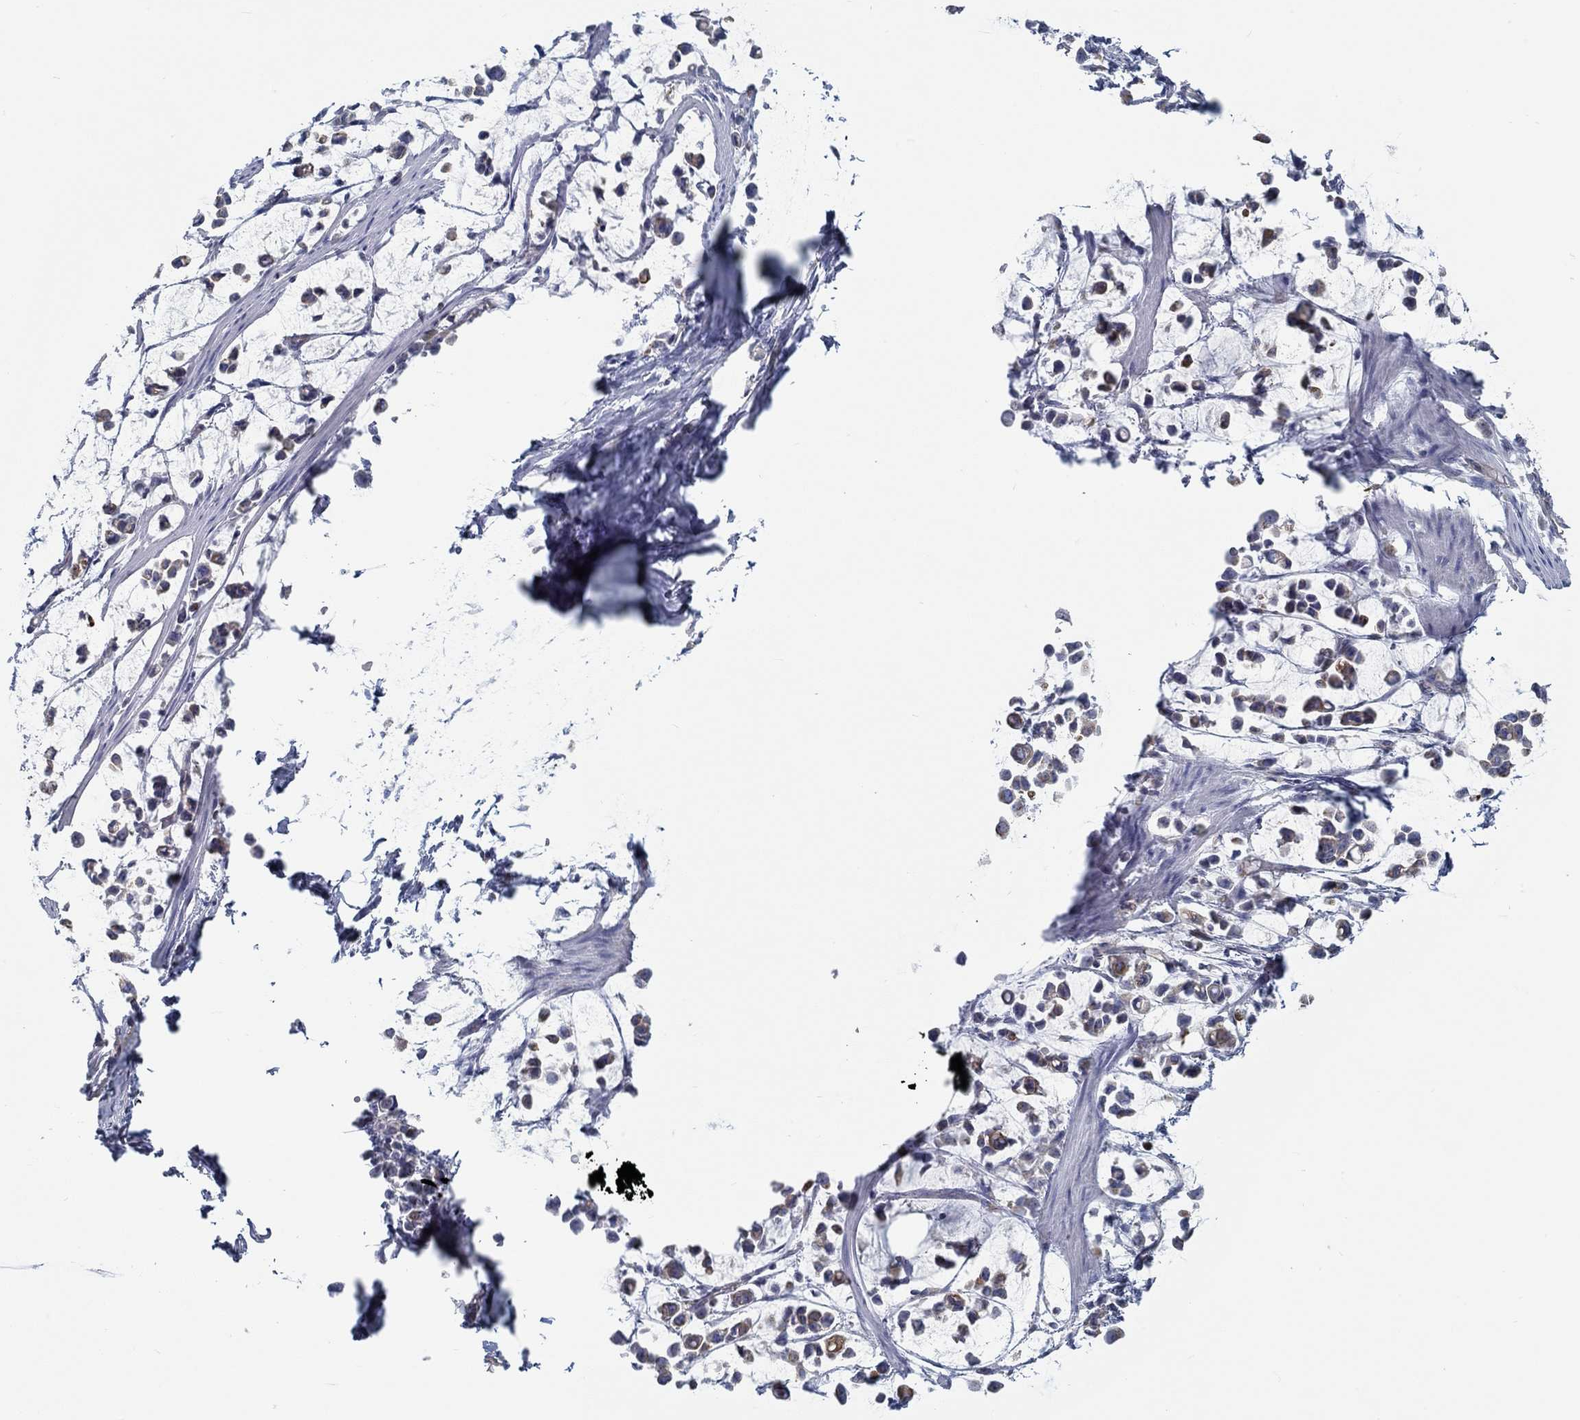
{"staining": {"intensity": "moderate", "quantity": "<25%", "location": "cytoplasmic/membranous"}, "tissue": "stomach cancer", "cell_type": "Tumor cells", "image_type": "cancer", "snomed": [{"axis": "morphology", "description": "Adenocarcinoma, NOS"}, {"axis": "topography", "description": "Stomach"}], "caption": "Stomach cancer (adenocarcinoma) tissue exhibits moderate cytoplasmic/membranous expression in about <25% of tumor cells, visualized by immunohistochemistry.", "gene": "BBOF1", "patient": {"sex": "male", "age": 82}}